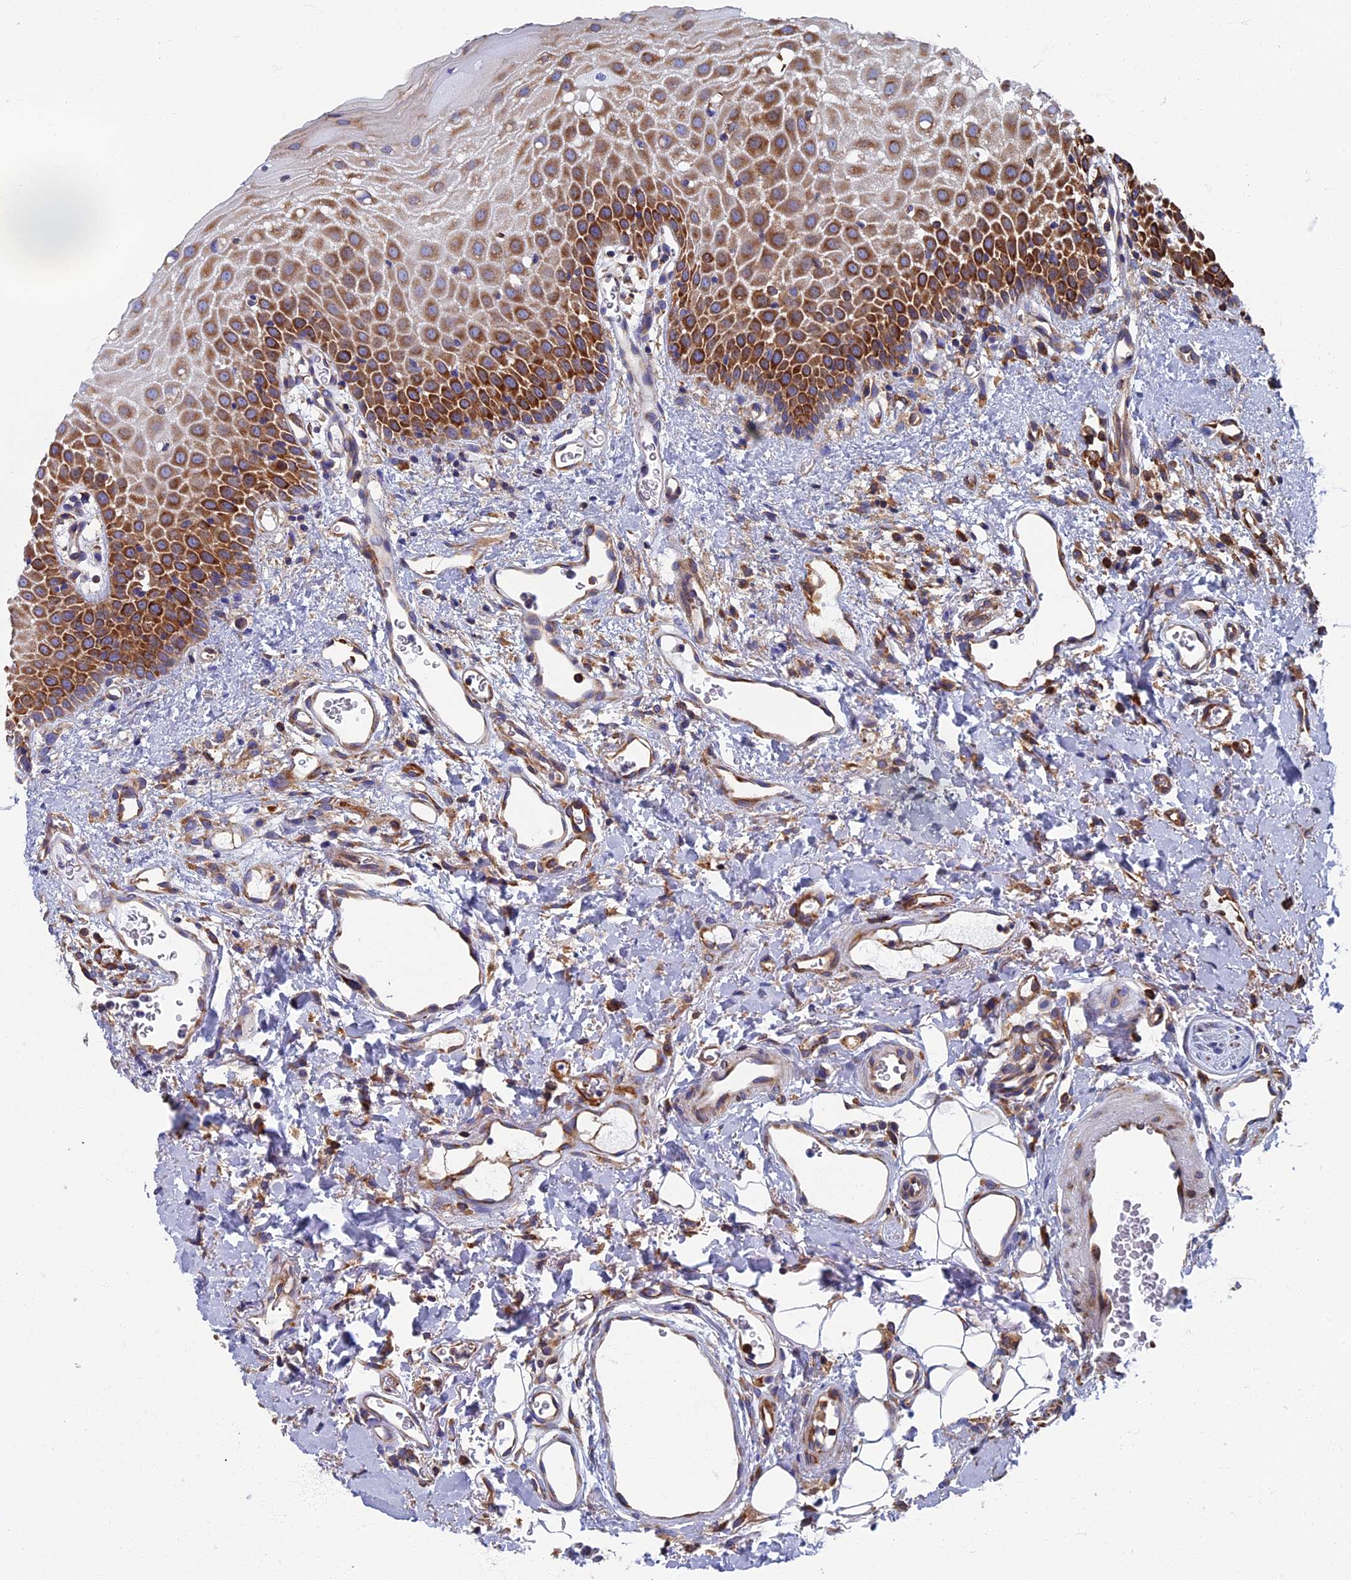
{"staining": {"intensity": "strong", "quantity": "25%-75%", "location": "cytoplasmic/membranous"}, "tissue": "oral mucosa", "cell_type": "Squamous epithelial cells", "image_type": "normal", "snomed": [{"axis": "morphology", "description": "Normal tissue, NOS"}, {"axis": "topography", "description": "Oral tissue"}], "caption": "Immunohistochemical staining of normal human oral mucosa displays strong cytoplasmic/membranous protein expression in about 25%-75% of squamous epithelial cells.", "gene": "YBX1", "patient": {"sex": "female", "age": 70}}